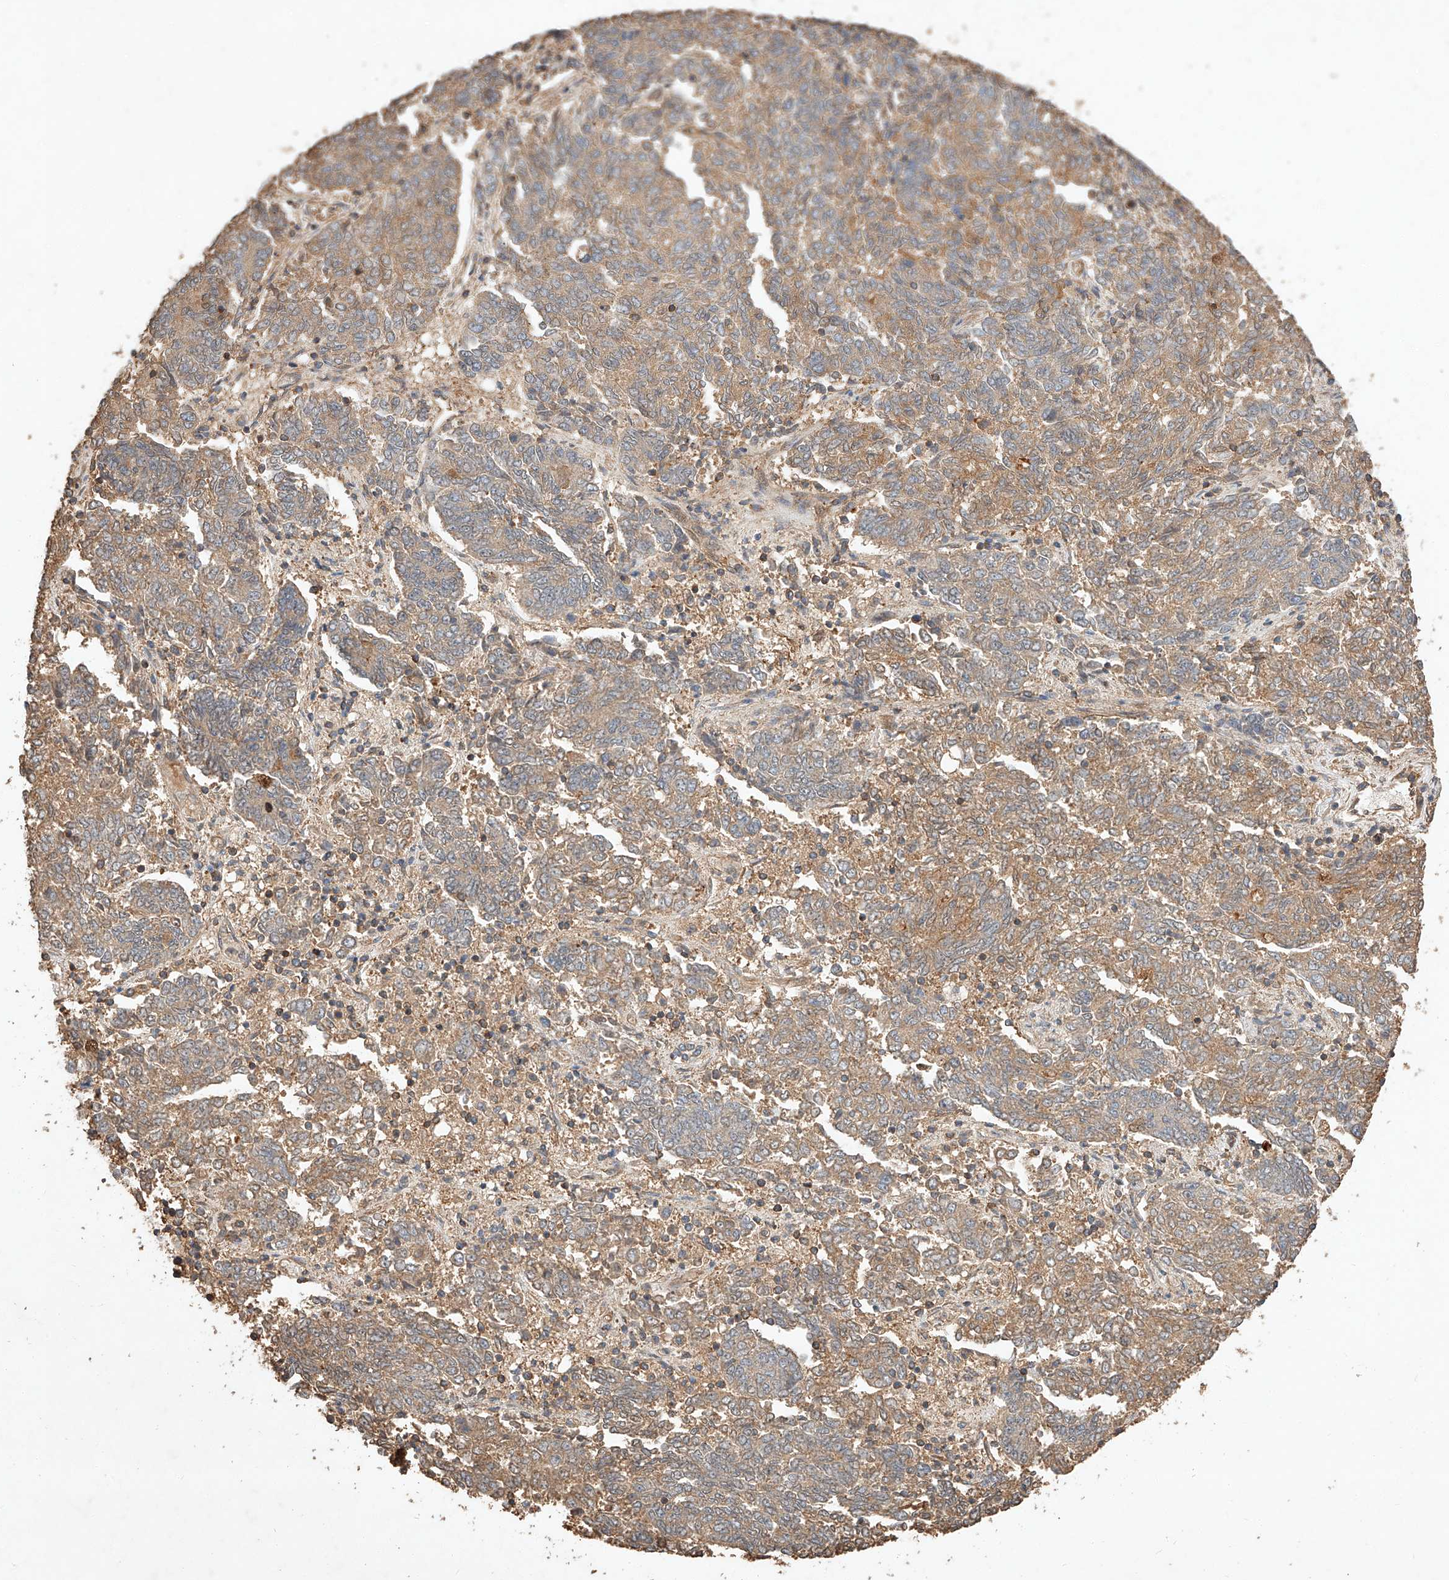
{"staining": {"intensity": "moderate", "quantity": ">75%", "location": "cytoplasmic/membranous"}, "tissue": "endometrial cancer", "cell_type": "Tumor cells", "image_type": "cancer", "snomed": [{"axis": "morphology", "description": "Adenocarcinoma, NOS"}, {"axis": "topography", "description": "Endometrium"}], "caption": "About >75% of tumor cells in human endometrial adenocarcinoma exhibit moderate cytoplasmic/membranous protein positivity as visualized by brown immunohistochemical staining.", "gene": "GHDC", "patient": {"sex": "female", "age": 80}}